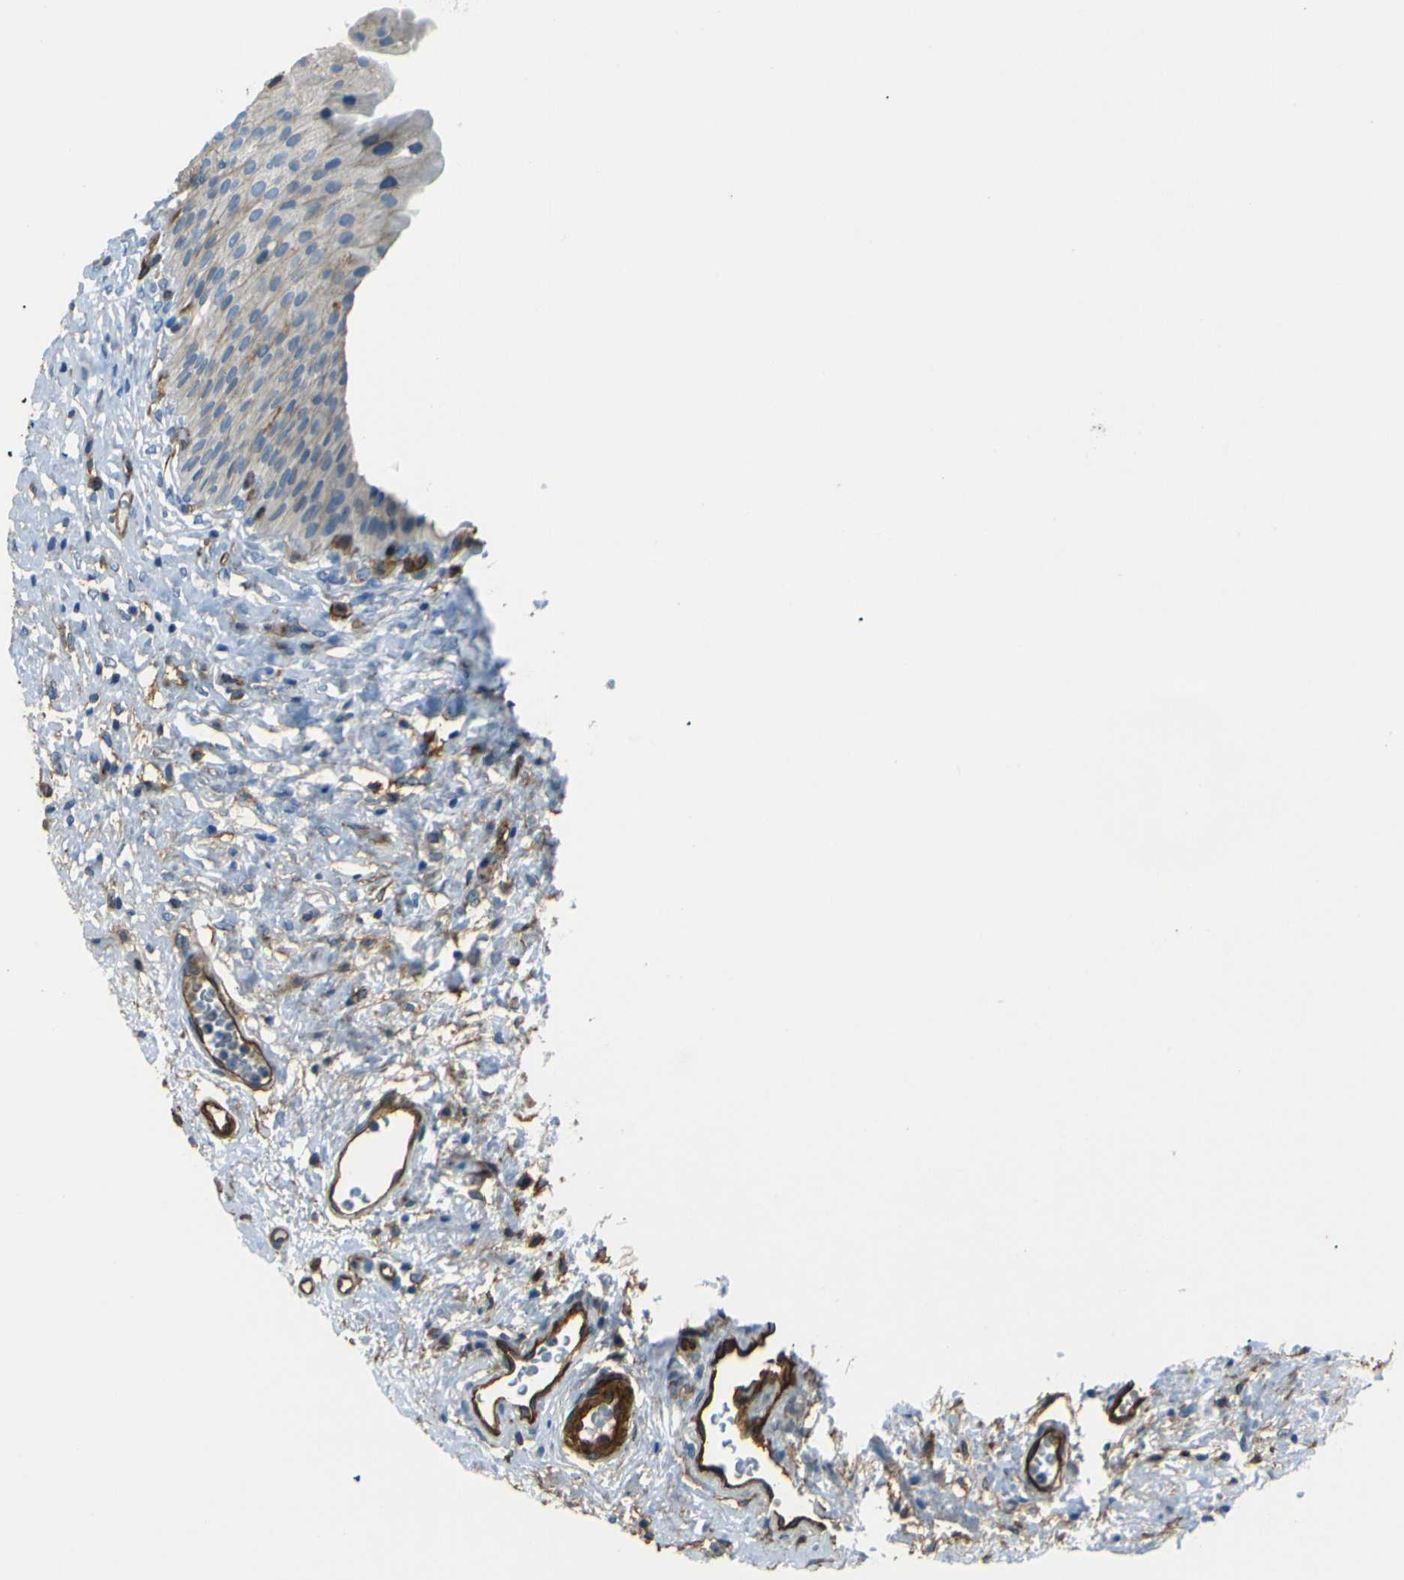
{"staining": {"intensity": "negative", "quantity": "none", "location": "none"}, "tissue": "urinary bladder", "cell_type": "Urothelial cells", "image_type": "normal", "snomed": [{"axis": "morphology", "description": "Normal tissue, NOS"}, {"axis": "morphology", "description": "Urothelial carcinoma, High grade"}, {"axis": "topography", "description": "Urinary bladder"}], "caption": "IHC photomicrograph of normal urinary bladder: urinary bladder stained with DAB reveals no significant protein expression in urothelial cells.", "gene": "ENTPD1", "patient": {"sex": "male", "age": 46}}